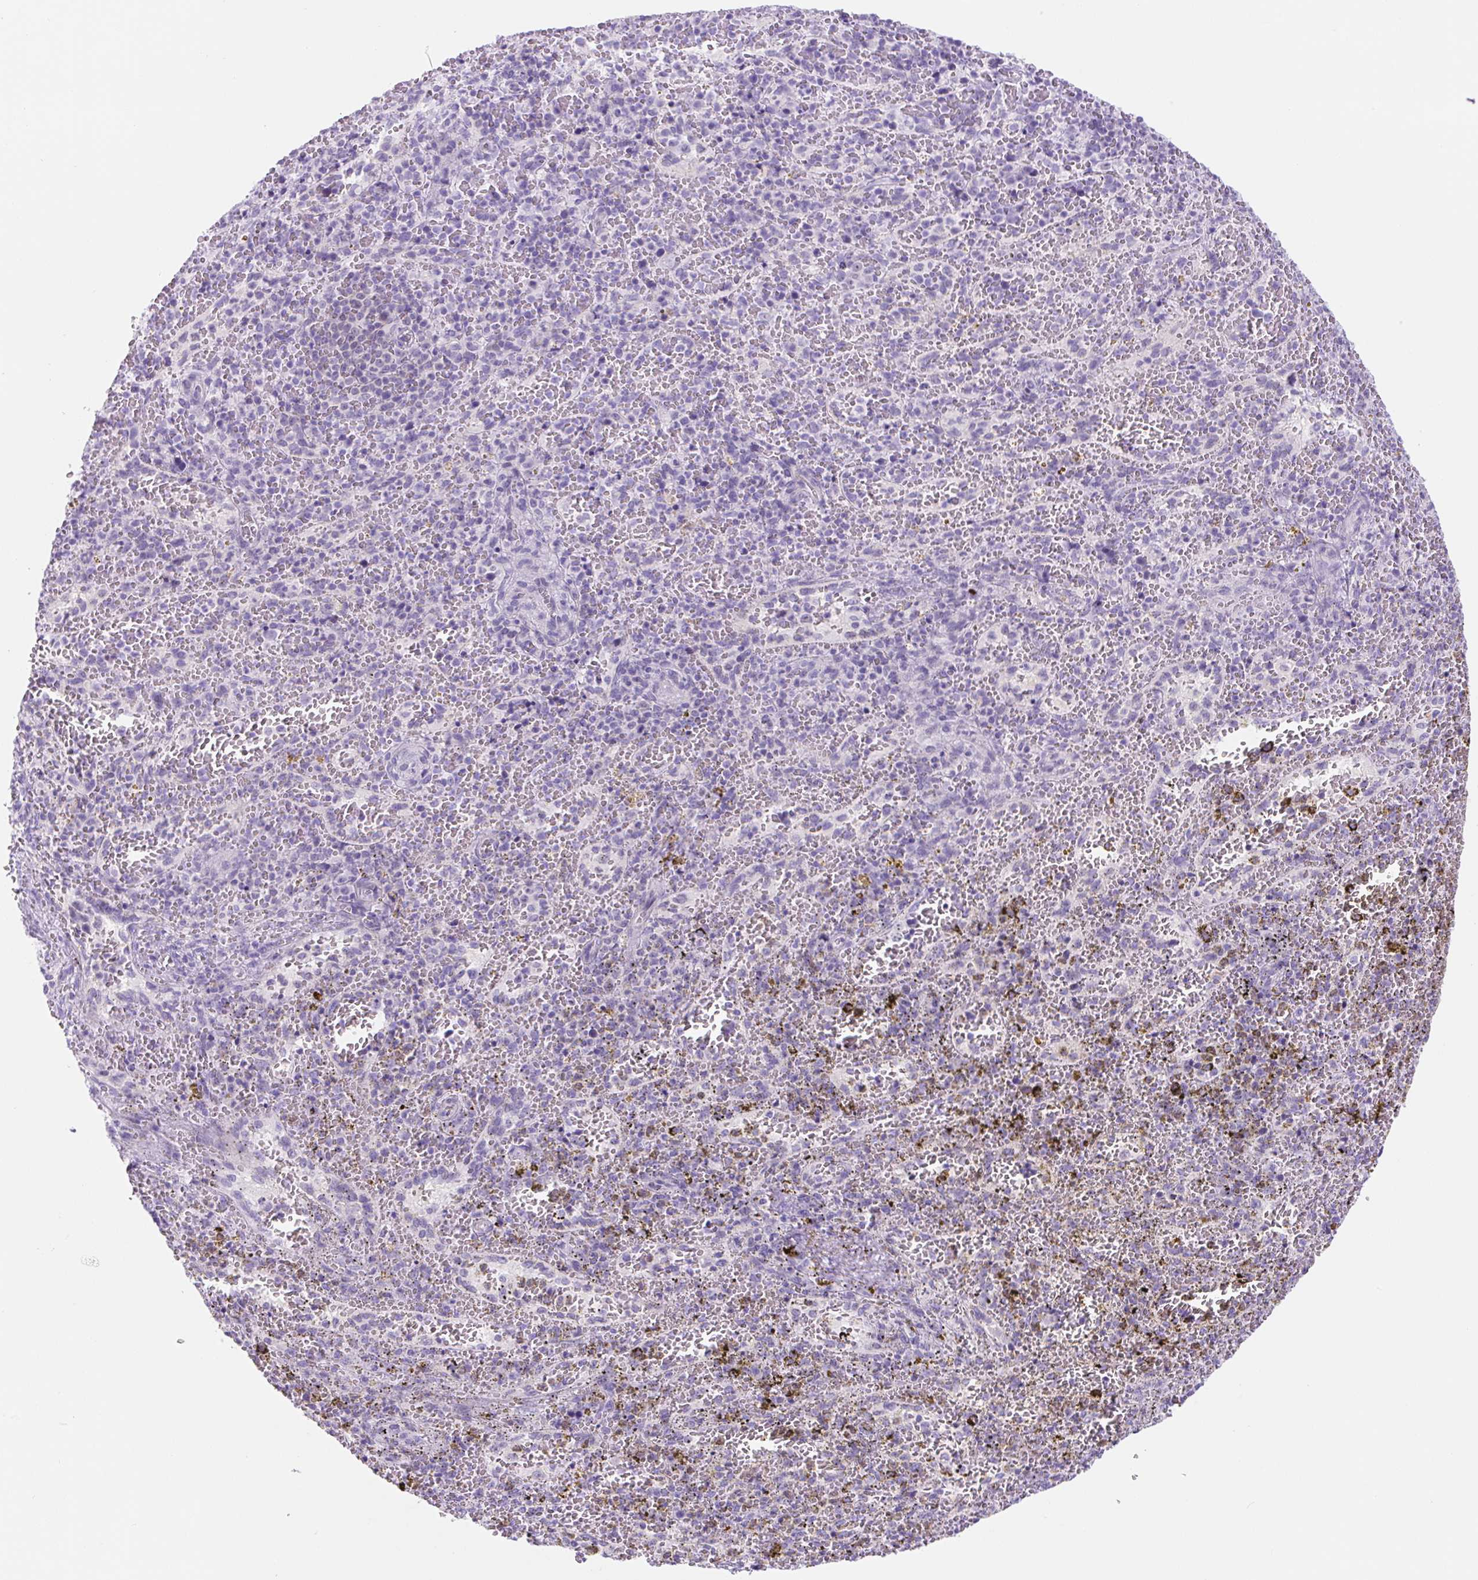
{"staining": {"intensity": "negative", "quantity": "none", "location": "none"}, "tissue": "spleen", "cell_type": "Cells in red pulp", "image_type": "normal", "snomed": [{"axis": "morphology", "description": "Normal tissue, NOS"}, {"axis": "topography", "description": "Spleen"}], "caption": "Protein analysis of normal spleen exhibits no significant expression in cells in red pulp.", "gene": "ADAMTS19", "patient": {"sex": "female", "age": 50}}